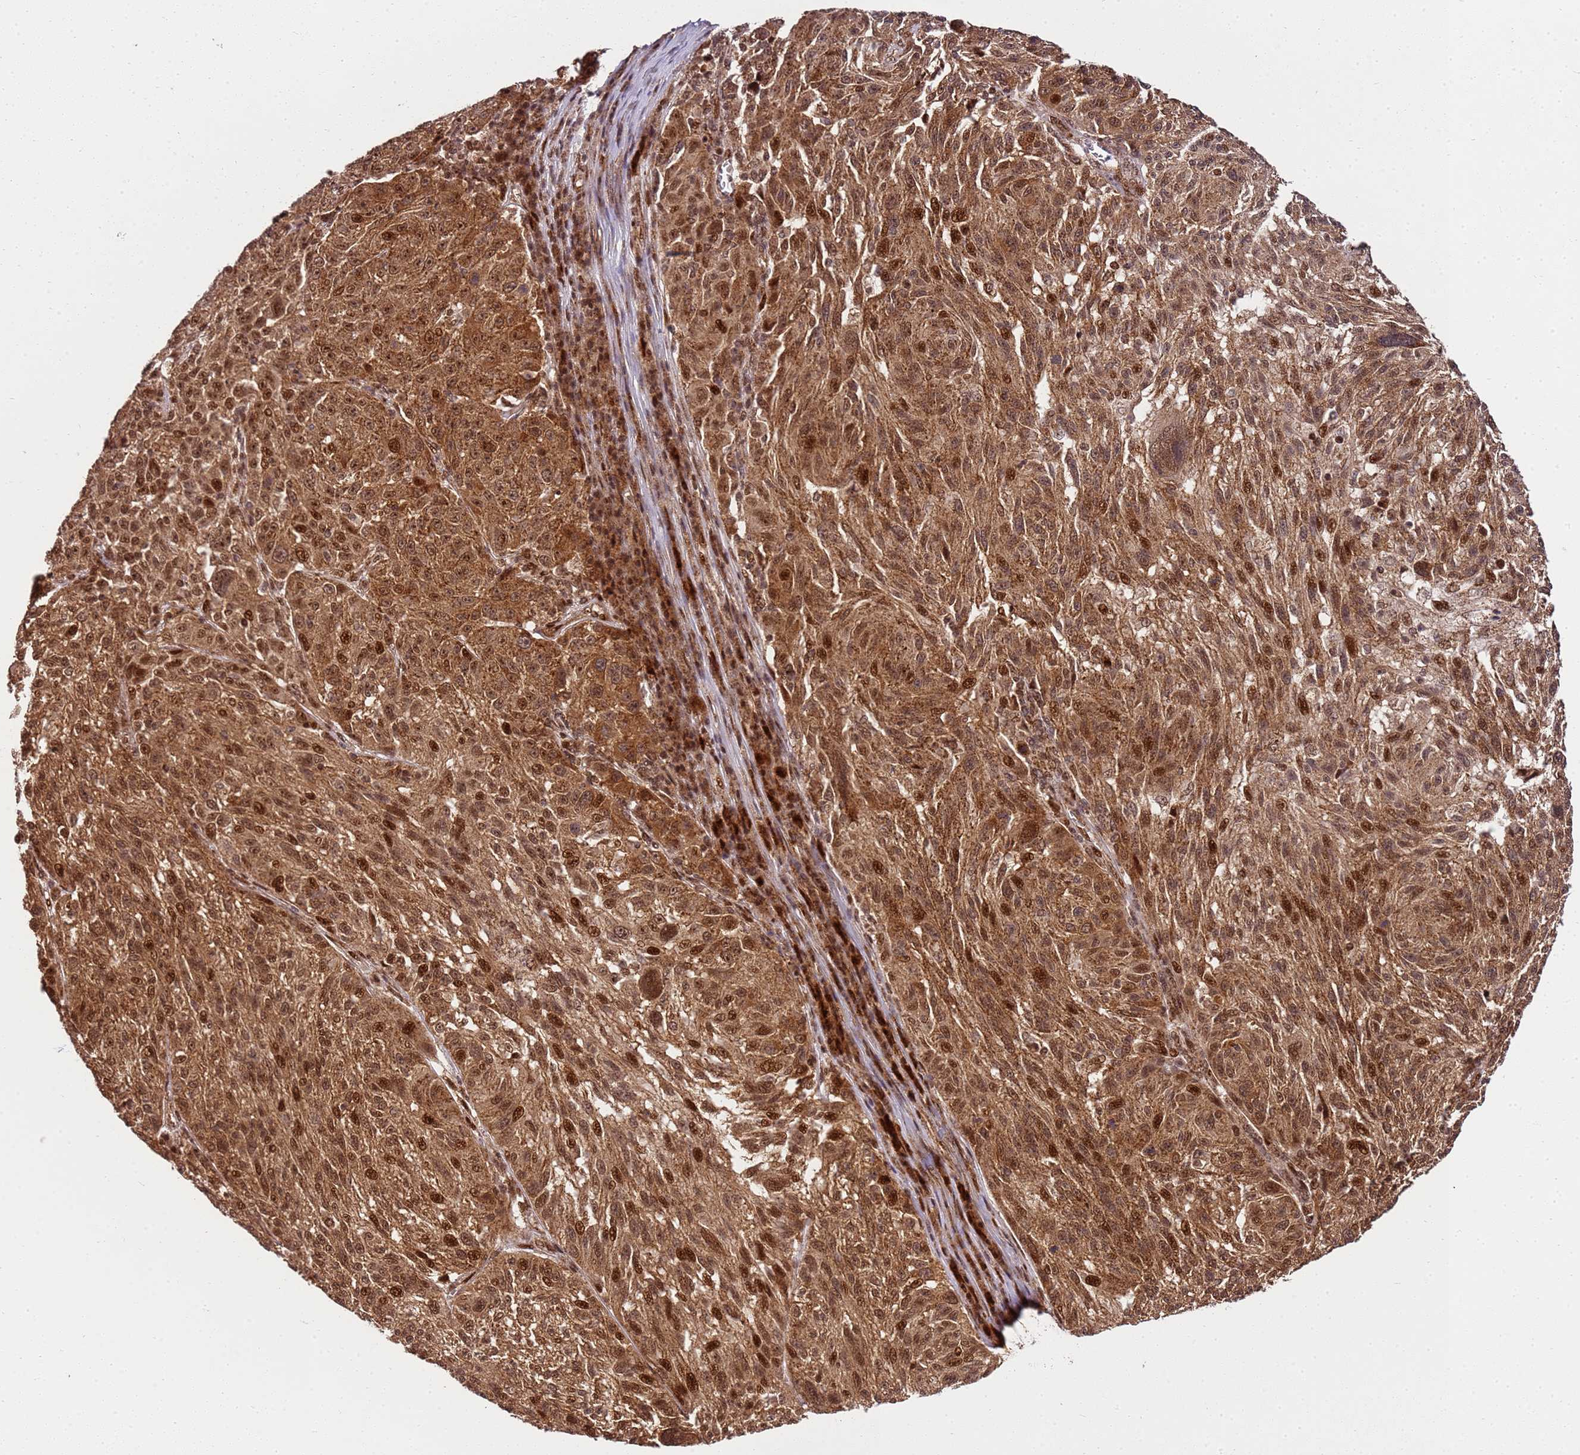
{"staining": {"intensity": "strong", "quantity": ">75%", "location": "cytoplasmic/membranous,nuclear"}, "tissue": "melanoma", "cell_type": "Tumor cells", "image_type": "cancer", "snomed": [{"axis": "morphology", "description": "Malignant melanoma, NOS"}, {"axis": "topography", "description": "Skin"}], "caption": "A high-resolution micrograph shows IHC staining of melanoma, which demonstrates strong cytoplasmic/membranous and nuclear expression in about >75% of tumor cells.", "gene": "PEX14", "patient": {"sex": "male", "age": 53}}